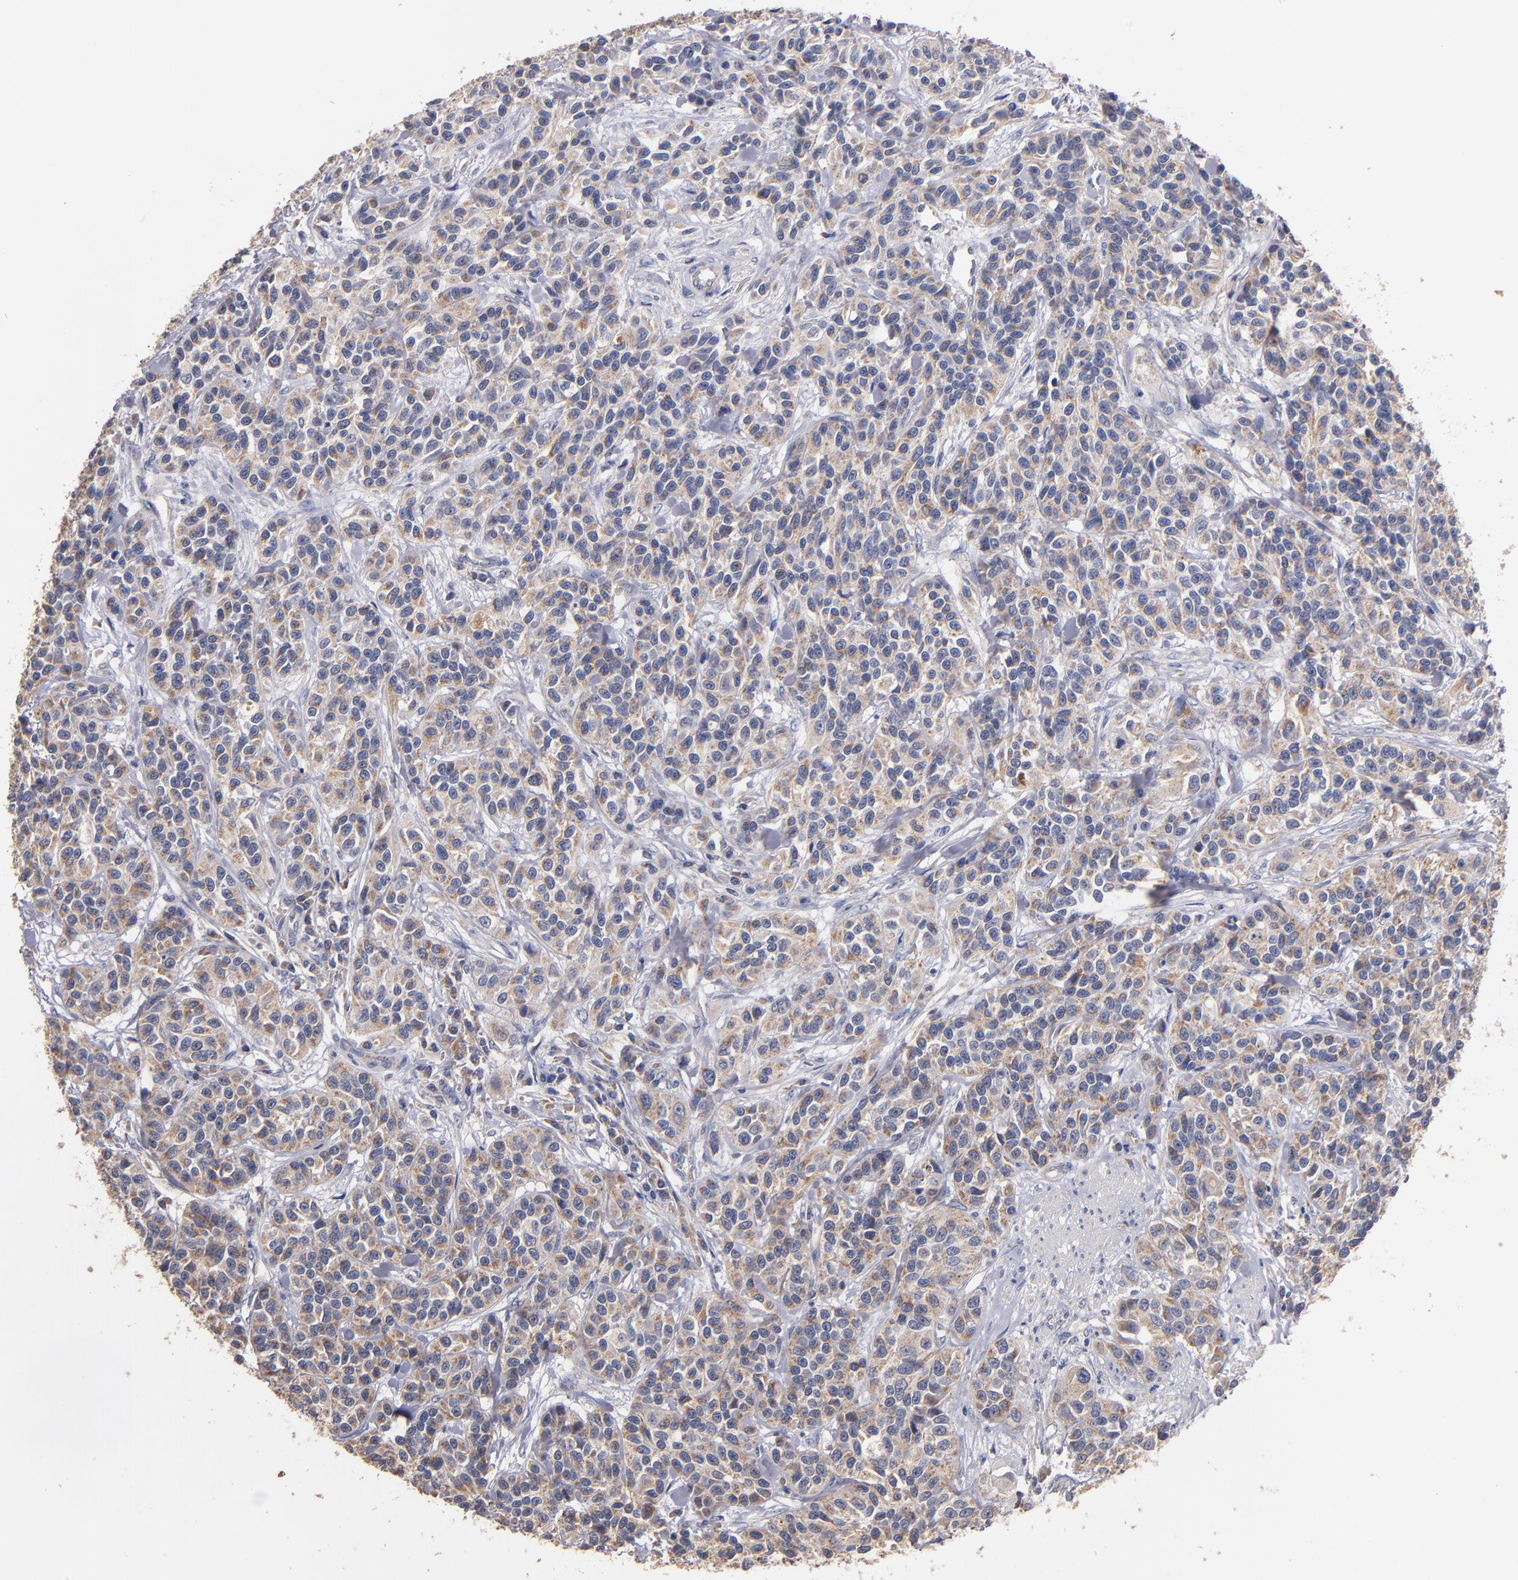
{"staining": {"intensity": "weak", "quantity": ">75%", "location": "cytoplasmic/membranous"}, "tissue": "urothelial cancer", "cell_type": "Tumor cells", "image_type": "cancer", "snomed": [{"axis": "morphology", "description": "Urothelial carcinoma, High grade"}, {"axis": "topography", "description": "Urinary bladder"}], "caption": "Urothelial carcinoma (high-grade) tissue exhibits weak cytoplasmic/membranous staining in approximately >75% of tumor cells (Stains: DAB in brown, nuclei in blue, Microscopy: brightfield microscopy at high magnification).", "gene": "DIABLO", "patient": {"sex": "female", "age": 81}}